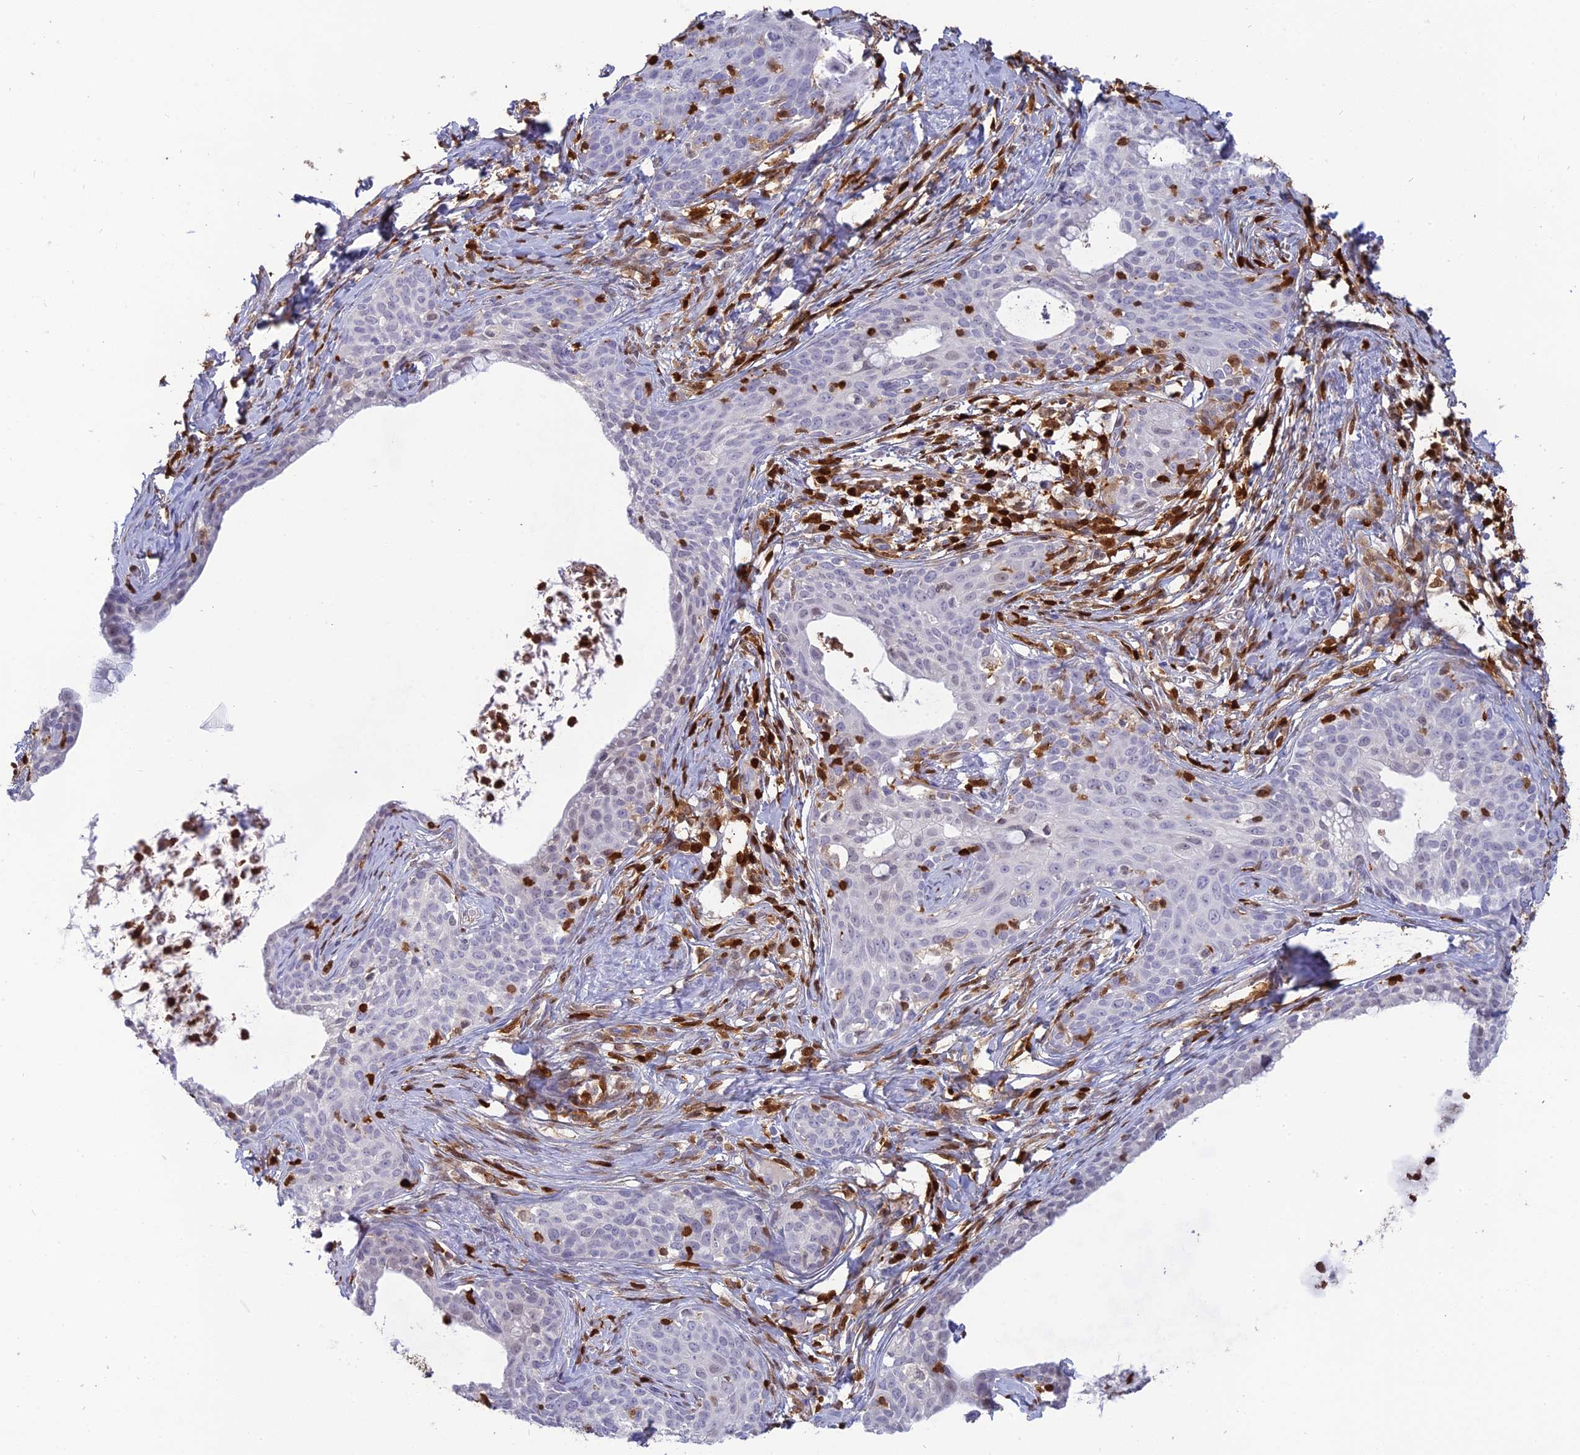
{"staining": {"intensity": "negative", "quantity": "none", "location": "none"}, "tissue": "cervical cancer", "cell_type": "Tumor cells", "image_type": "cancer", "snomed": [{"axis": "morphology", "description": "Squamous cell carcinoma, NOS"}, {"axis": "topography", "description": "Cervix"}], "caption": "Protein analysis of cervical squamous cell carcinoma exhibits no significant expression in tumor cells. (DAB (3,3'-diaminobenzidine) immunohistochemistry with hematoxylin counter stain).", "gene": "PGBD4", "patient": {"sex": "female", "age": 52}}